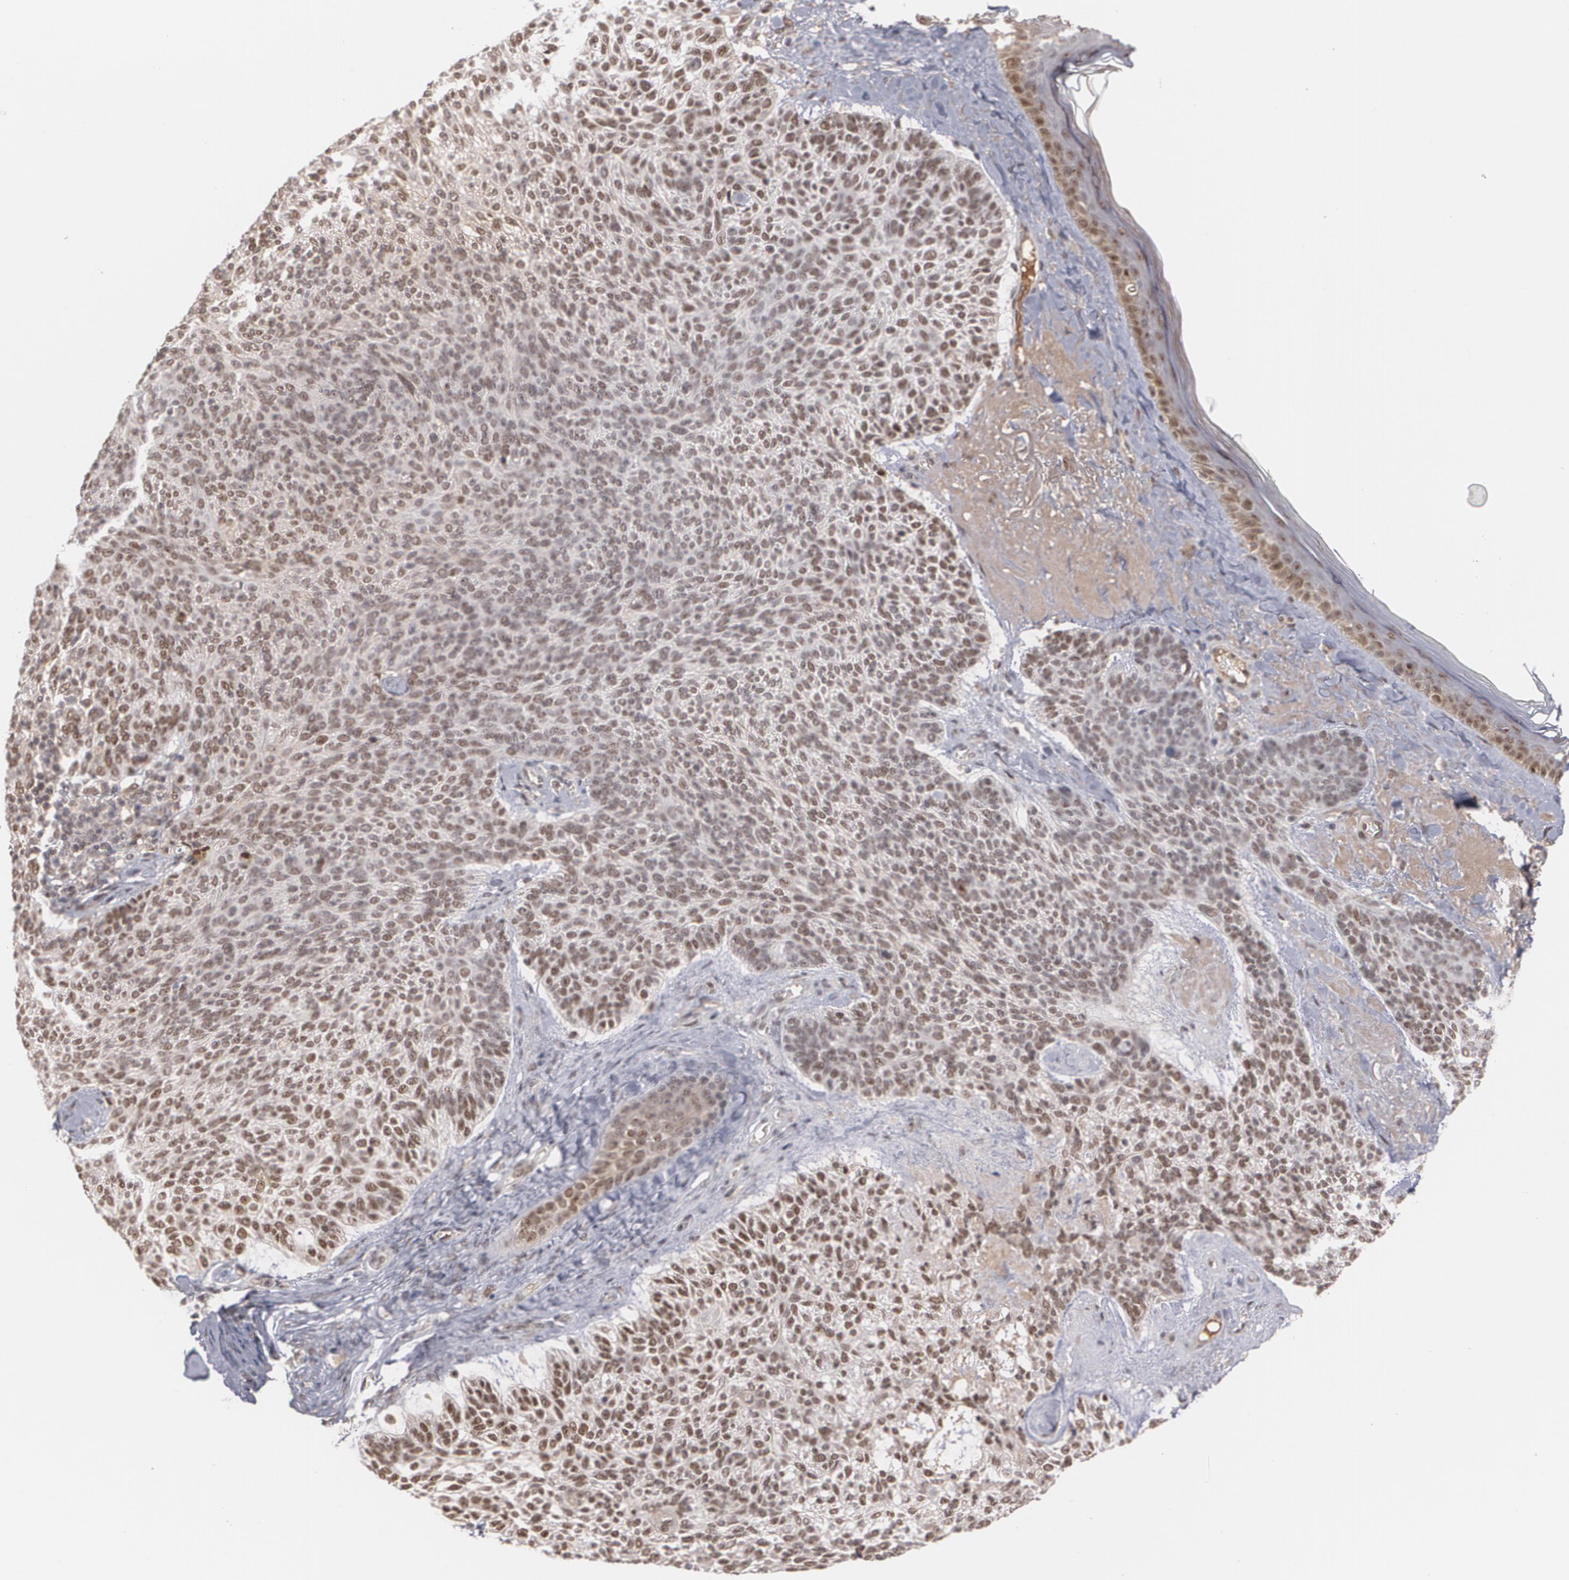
{"staining": {"intensity": "moderate", "quantity": ">75%", "location": "nuclear"}, "tissue": "skin cancer", "cell_type": "Tumor cells", "image_type": "cancer", "snomed": [{"axis": "morphology", "description": "Normal tissue, NOS"}, {"axis": "morphology", "description": "Basal cell carcinoma"}, {"axis": "topography", "description": "Skin"}], "caption": "High-power microscopy captured an immunohistochemistry photomicrograph of basal cell carcinoma (skin), revealing moderate nuclear staining in about >75% of tumor cells. The staining was performed using DAB to visualize the protein expression in brown, while the nuclei were stained in blue with hematoxylin (Magnification: 20x).", "gene": "ZNF234", "patient": {"sex": "female", "age": 70}}